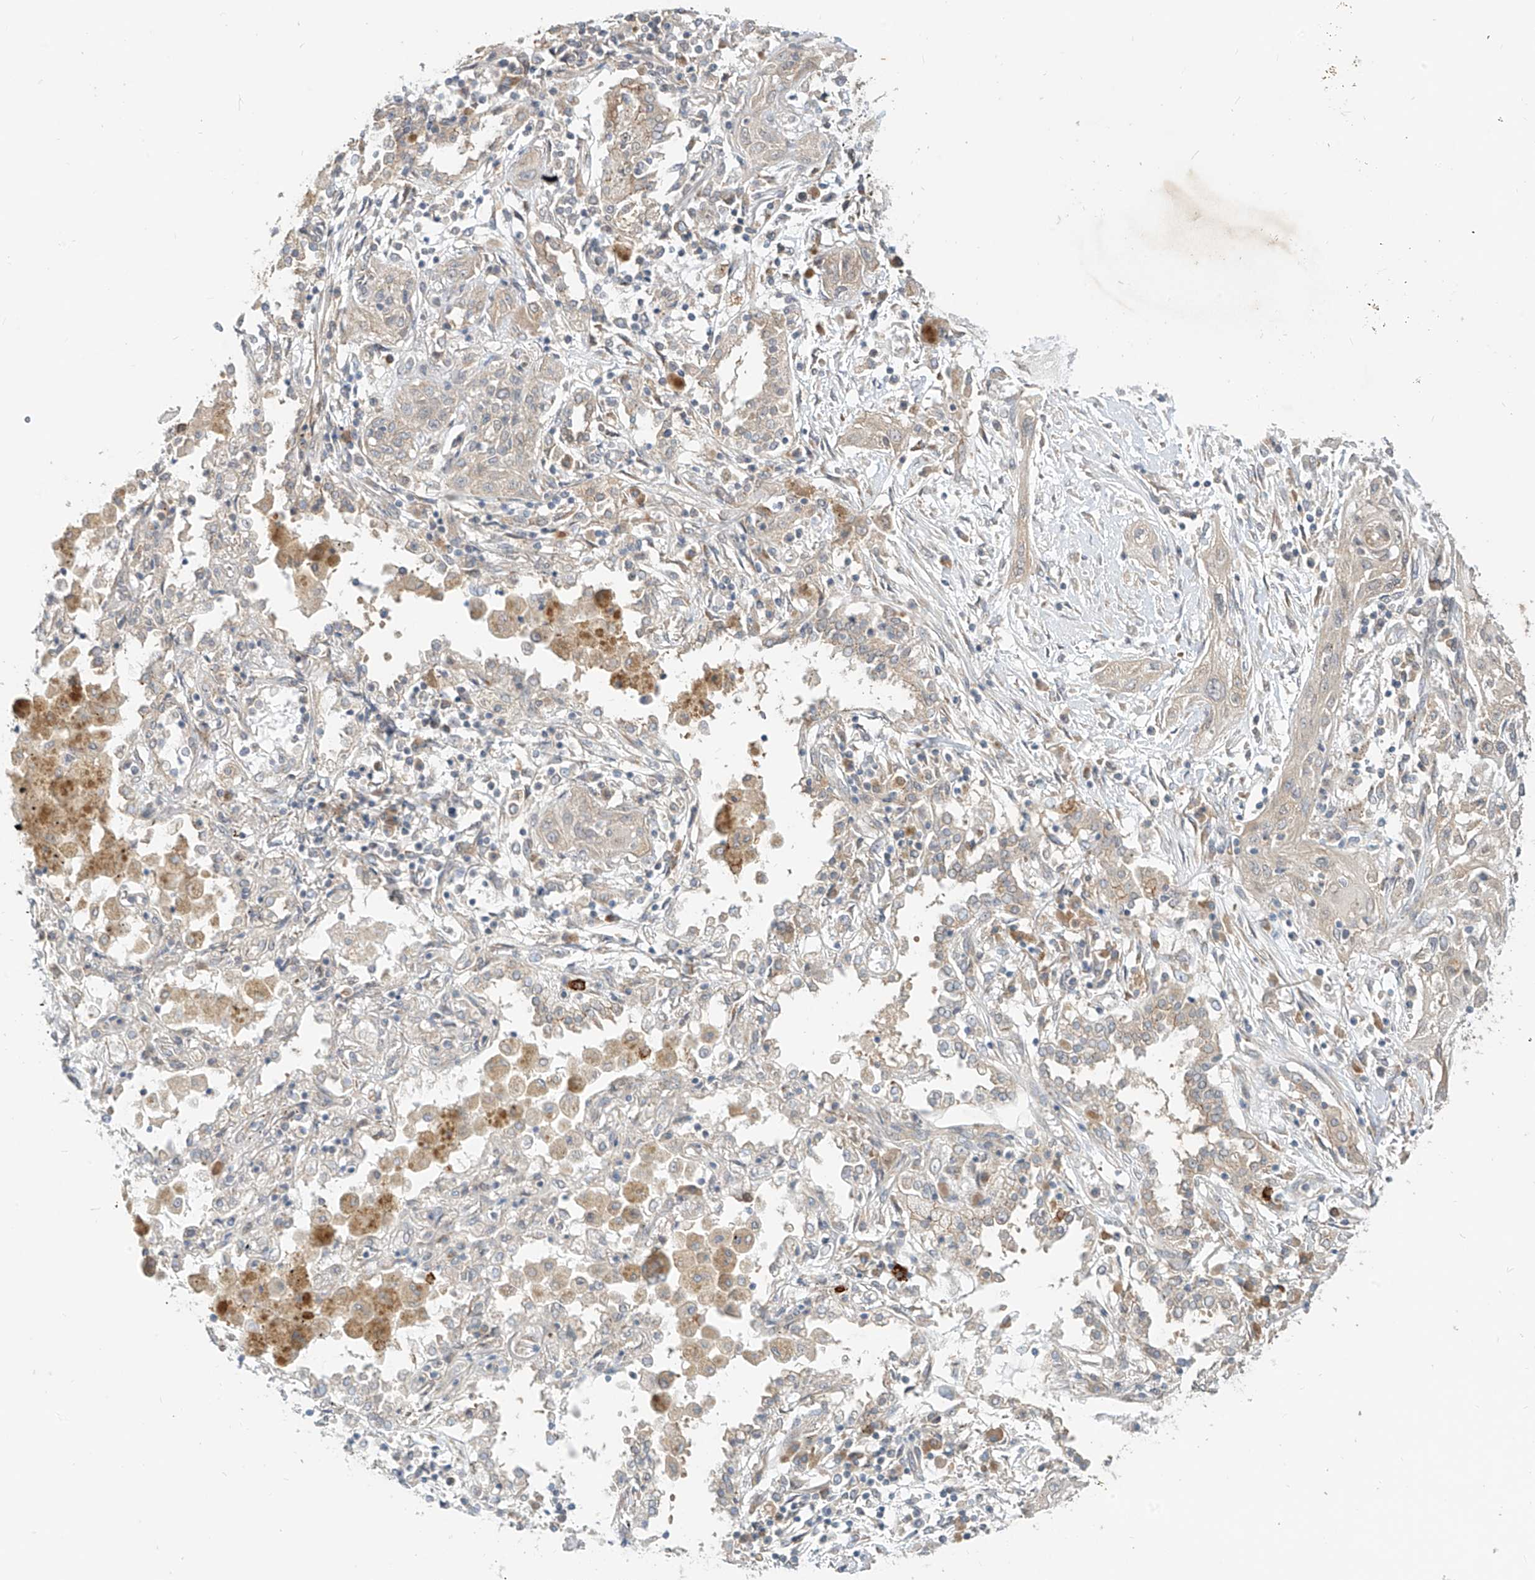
{"staining": {"intensity": "weak", "quantity": "<25%", "location": "cytoplasmic/membranous"}, "tissue": "lung cancer", "cell_type": "Tumor cells", "image_type": "cancer", "snomed": [{"axis": "morphology", "description": "Squamous cell carcinoma, NOS"}, {"axis": "topography", "description": "Lung"}], "caption": "DAB (3,3'-diaminobenzidine) immunohistochemical staining of lung cancer reveals no significant expression in tumor cells.", "gene": "MTUS2", "patient": {"sex": "female", "age": 47}}